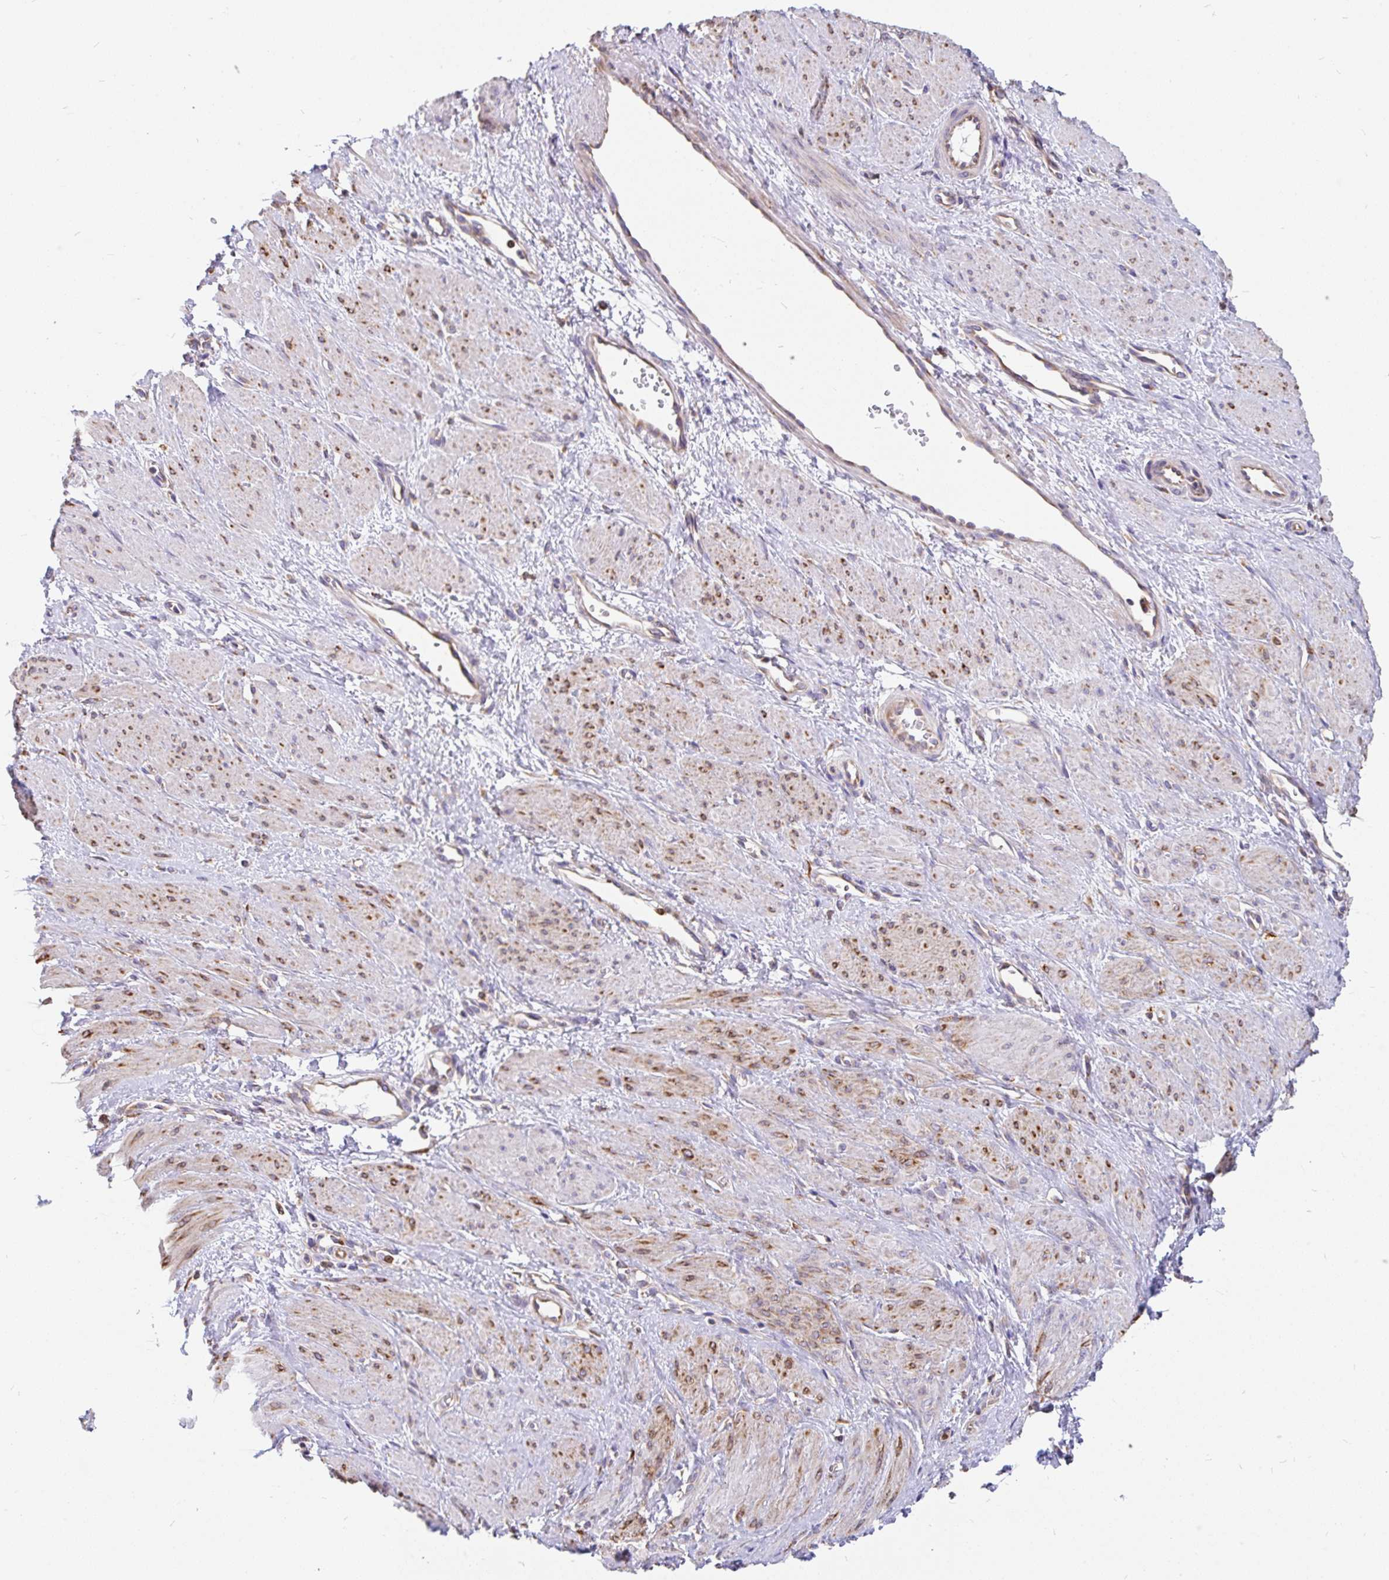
{"staining": {"intensity": "moderate", "quantity": "25%-75%", "location": "cytoplasmic/membranous"}, "tissue": "smooth muscle", "cell_type": "Smooth muscle cells", "image_type": "normal", "snomed": [{"axis": "morphology", "description": "Normal tissue, NOS"}, {"axis": "topography", "description": "Smooth muscle"}, {"axis": "topography", "description": "Uterus"}], "caption": "Protein expression by IHC shows moderate cytoplasmic/membranous expression in about 25%-75% of smooth muscle cells in unremarkable smooth muscle. Nuclei are stained in blue.", "gene": "EML5", "patient": {"sex": "female", "age": 39}}